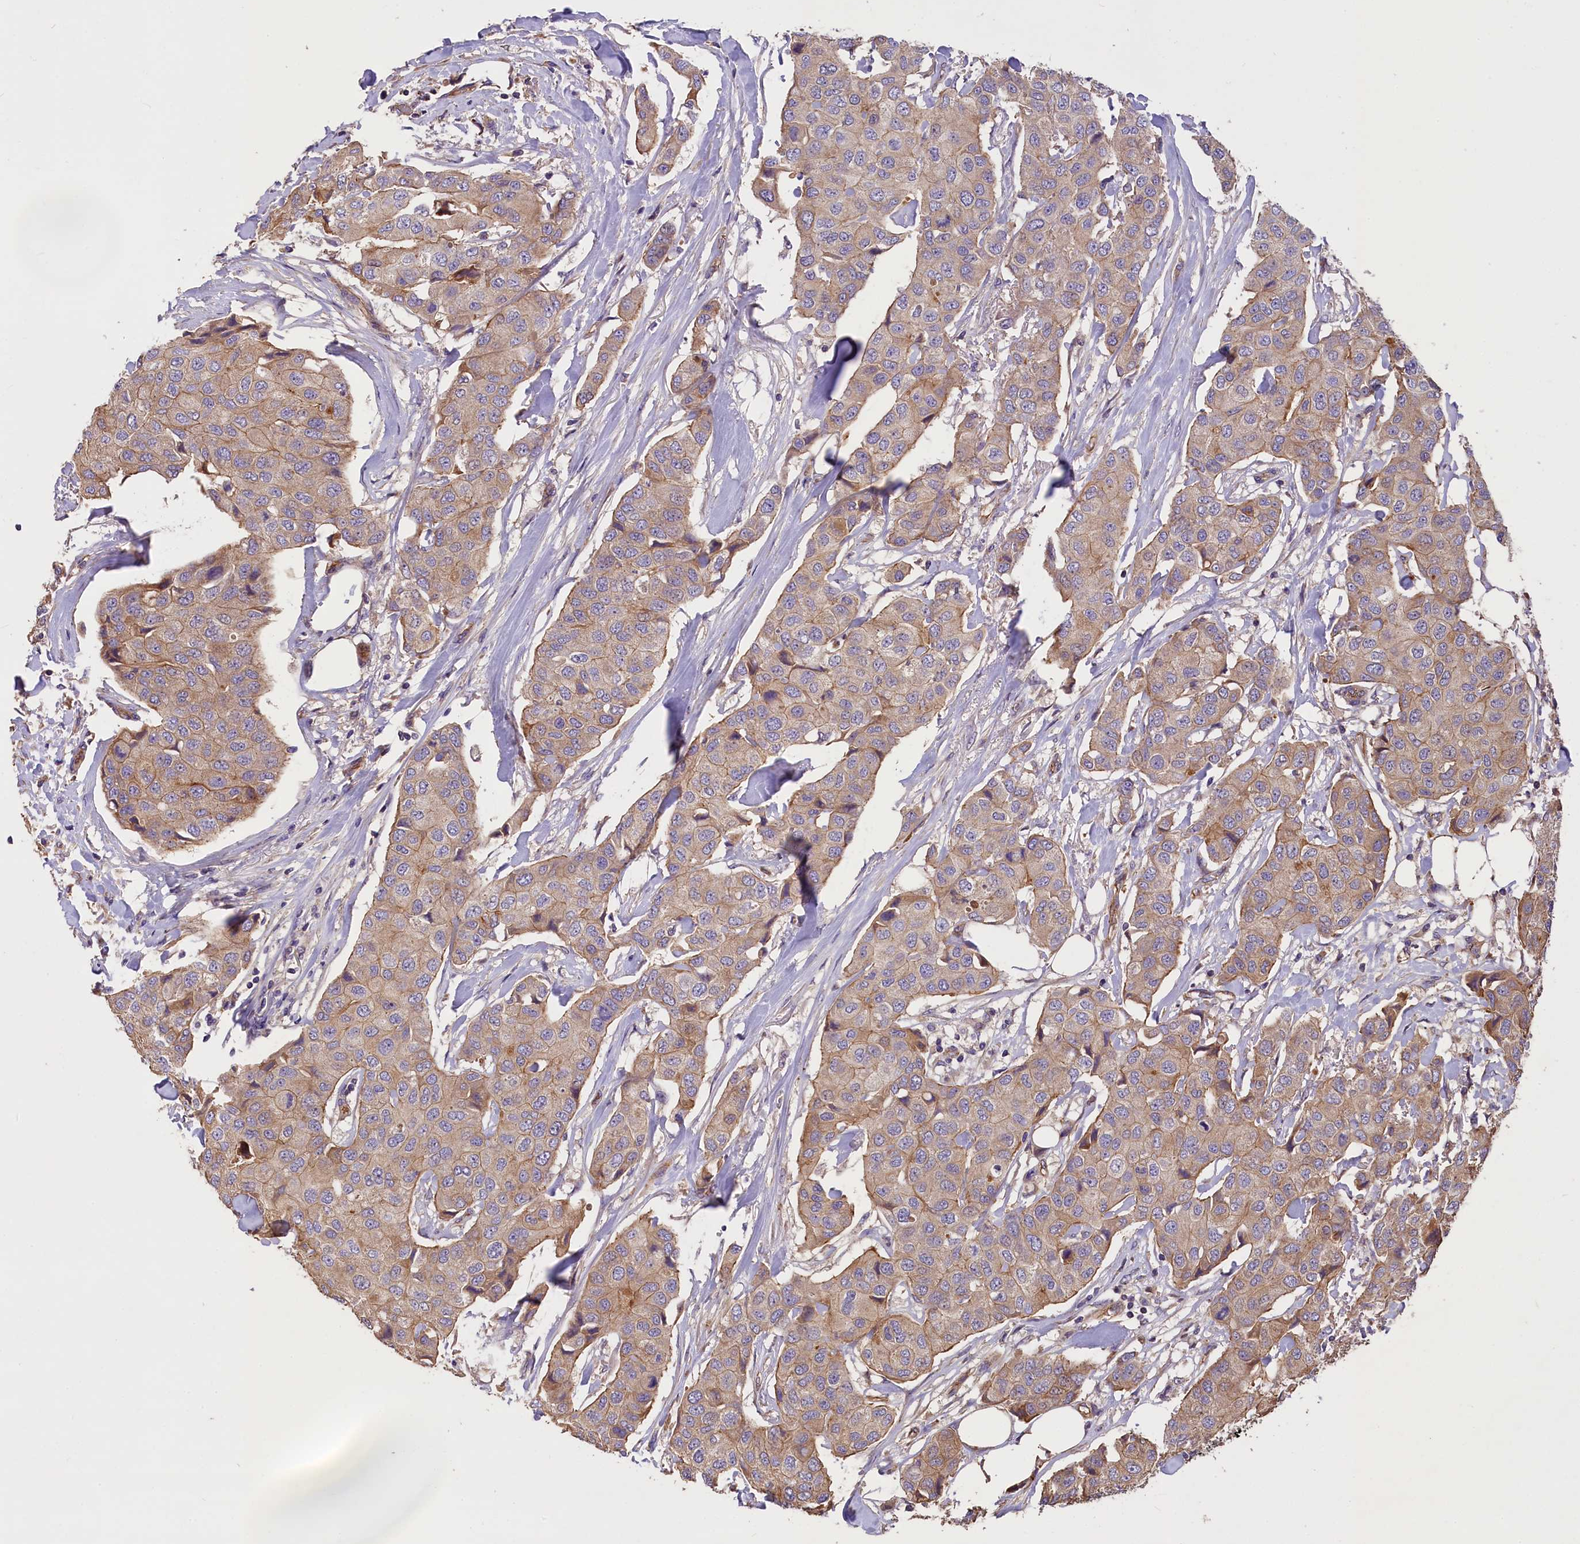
{"staining": {"intensity": "weak", "quantity": ">75%", "location": "cytoplasmic/membranous"}, "tissue": "breast cancer", "cell_type": "Tumor cells", "image_type": "cancer", "snomed": [{"axis": "morphology", "description": "Duct carcinoma"}, {"axis": "topography", "description": "Breast"}], "caption": "A brown stain shows weak cytoplasmic/membranous positivity of a protein in breast cancer (infiltrating ductal carcinoma) tumor cells.", "gene": "ERMARD", "patient": {"sex": "female", "age": 80}}